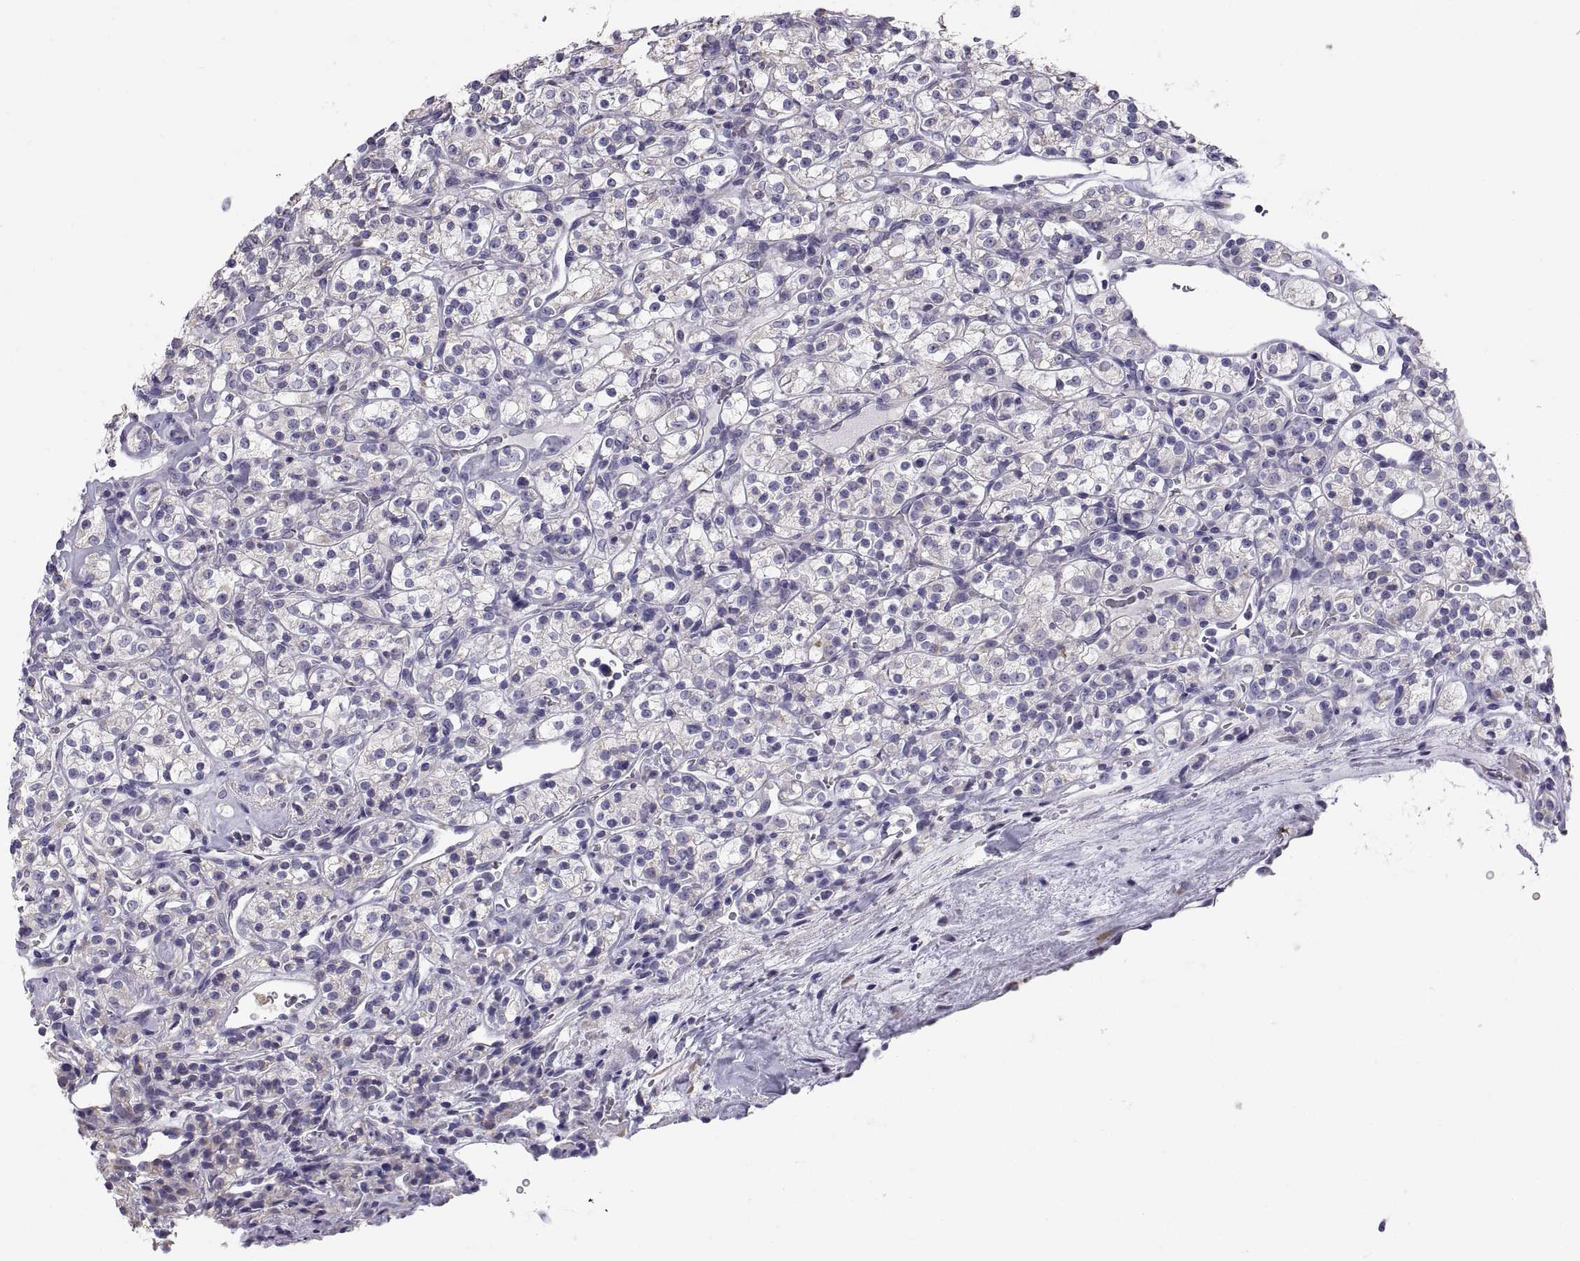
{"staining": {"intensity": "negative", "quantity": "none", "location": "none"}, "tissue": "renal cancer", "cell_type": "Tumor cells", "image_type": "cancer", "snomed": [{"axis": "morphology", "description": "Adenocarcinoma, NOS"}, {"axis": "topography", "description": "Kidney"}], "caption": "A high-resolution histopathology image shows IHC staining of renal cancer, which exhibits no significant positivity in tumor cells. (Stains: DAB (3,3'-diaminobenzidine) immunohistochemistry (IHC) with hematoxylin counter stain, Microscopy: brightfield microscopy at high magnification).", "gene": "TNNC1", "patient": {"sex": "male", "age": 77}}